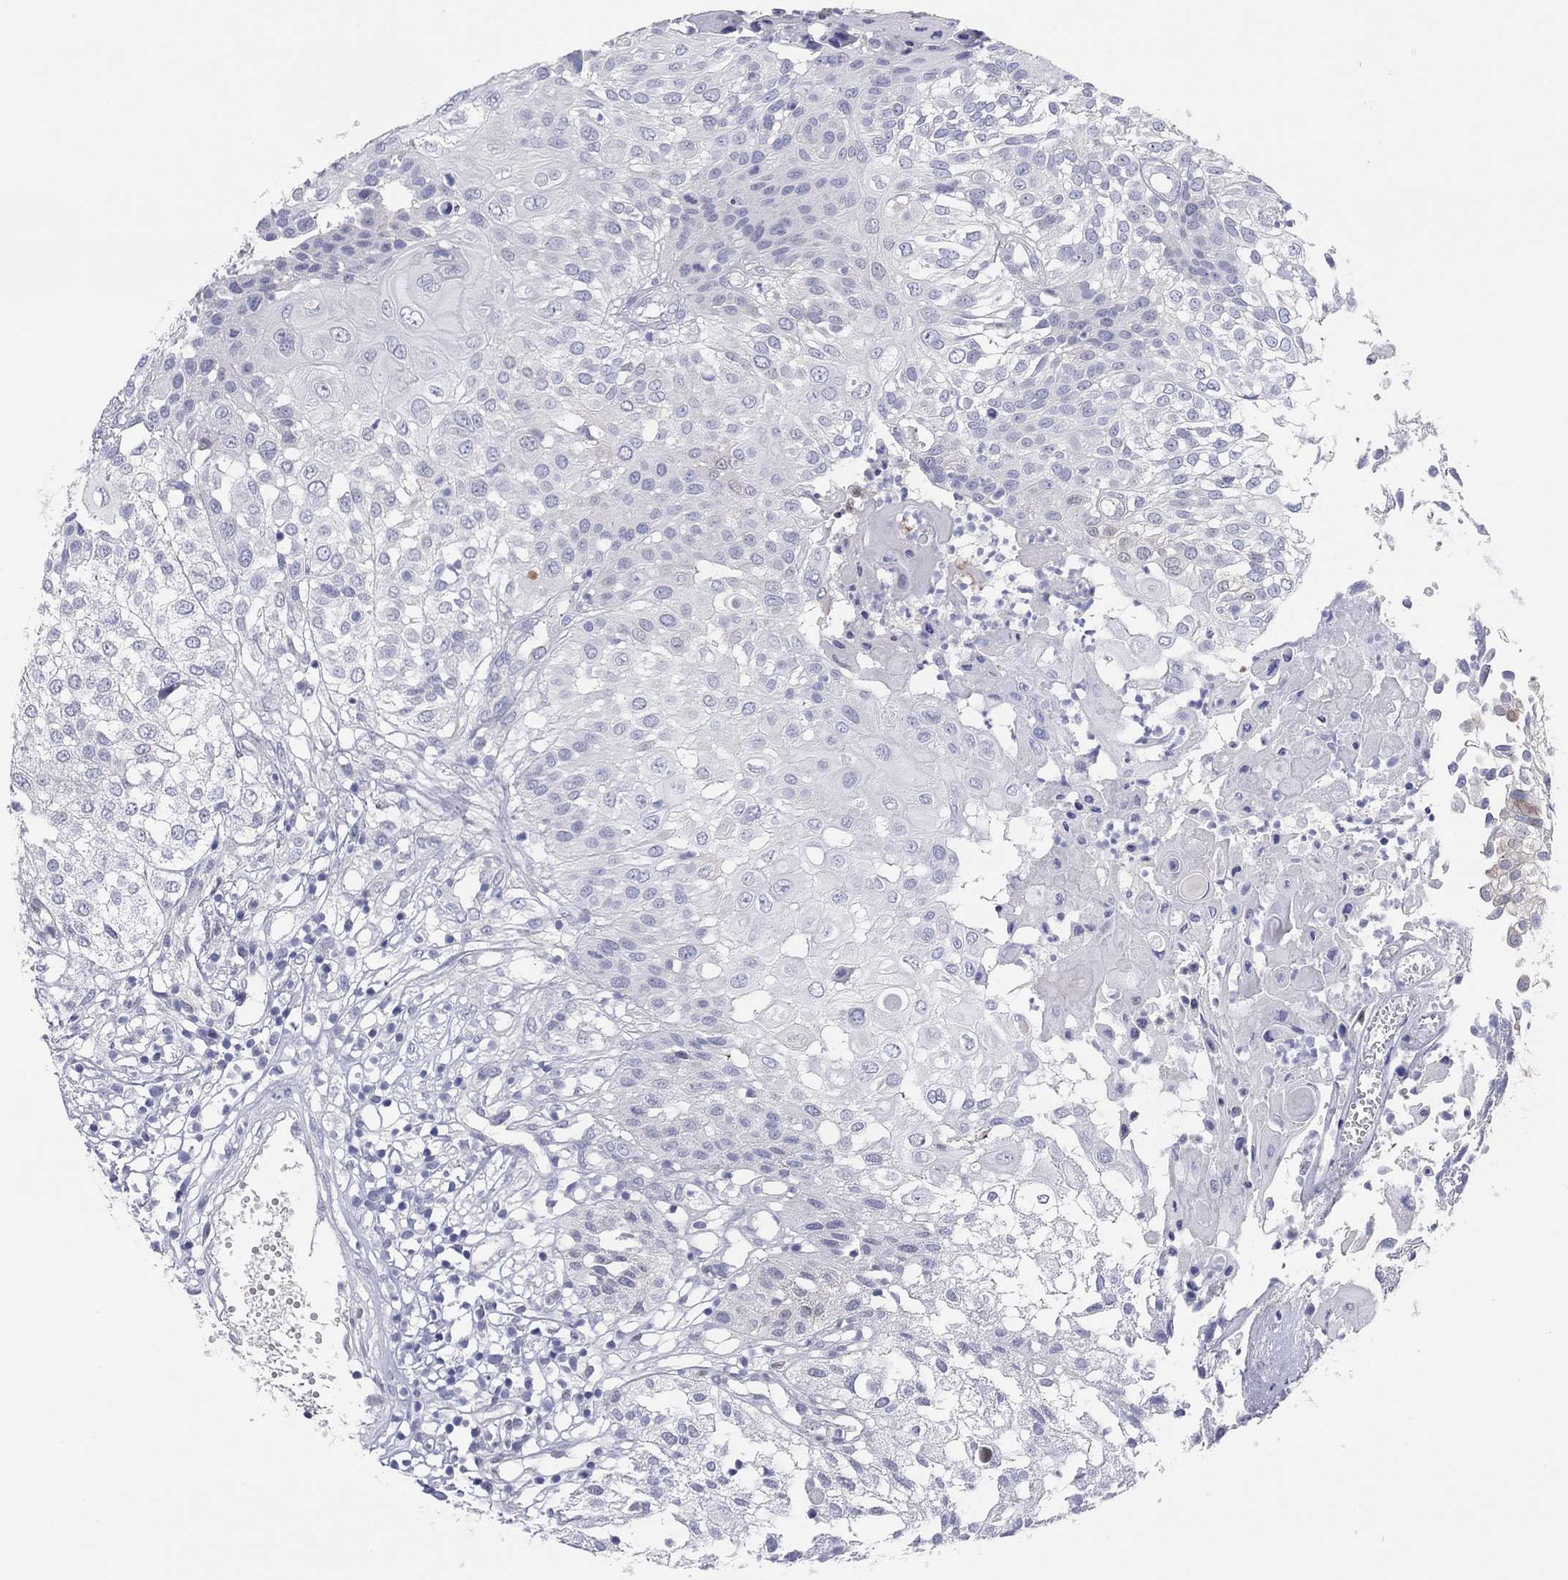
{"staining": {"intensity": "negative", "quantity": "none", "location": "none"}, "tissue": "urothelial cancer", "cell_type": "Tumor cells", "image_type": "cancer", "snomed": [{"axis": "morphology", "description": "Urothelial carcinoma, High grade"}, {"axis": "topography", "description": "Urinary bladder"}], "caption": "The immunohistochemistry (IHC) micrograph has no significant expression in tumor cells of high-grade urothelial carcinoma tissue. The staining is performed using DAB brown chromogen with nuclei counter-stained in using hematoxylin.", "gene": "CPNE6", "patient": {"sex": "female", "age": 79}}